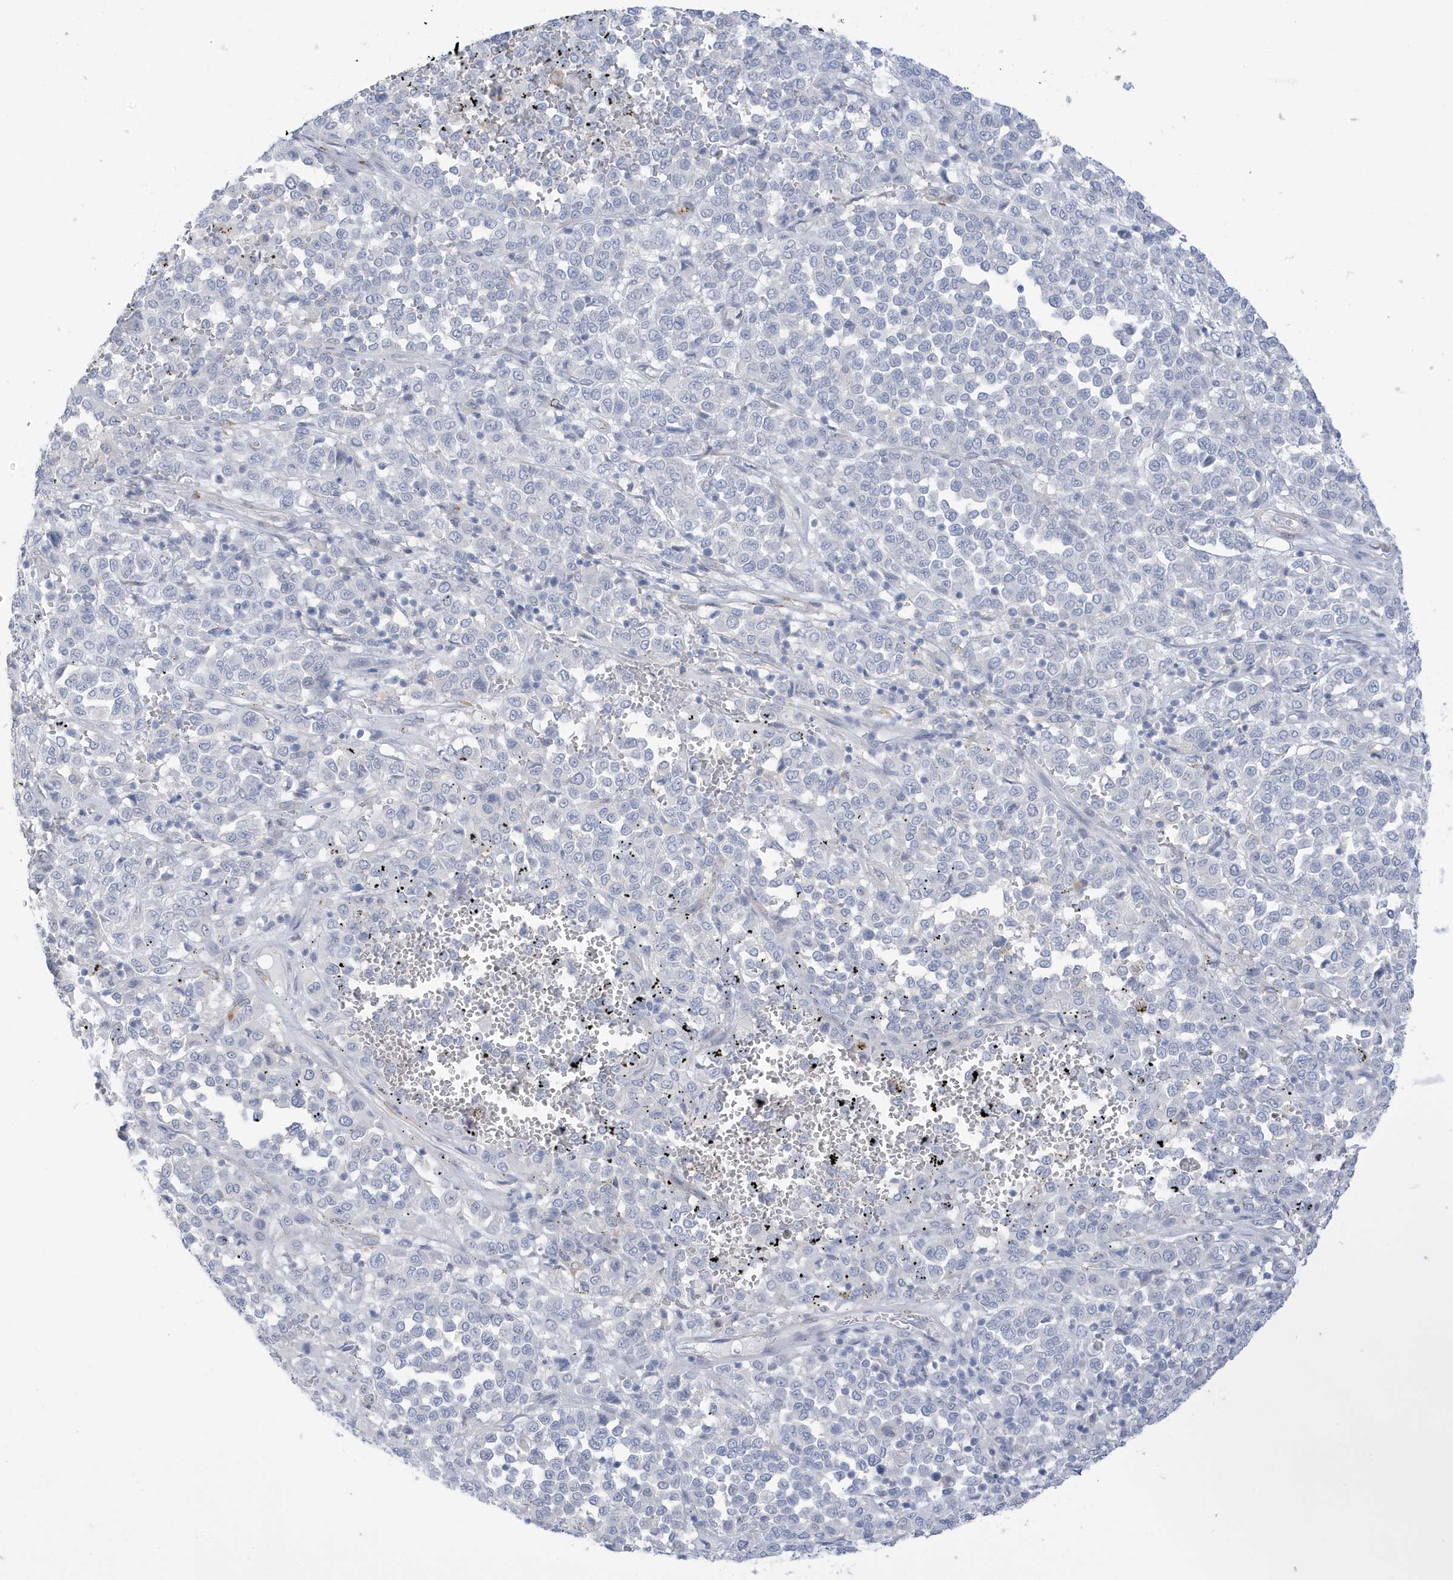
{"staining": {"intensity": "negative", "quantity": "none", "location": "none"}, "tissue": "melanoma", "cell_type": "Tumor cells", "image_type": "cancer", "snomed": [{"axis": "morphology", "description": "Malignant melanoma, Metastatic site"}, {"axis": "topography", "description": "Pancreas"}], "caption": "An image of human melanoma is negative for staining in tumor cells.", "gene": "PERM1", "patient": {"sex": "female", "age": 30}}